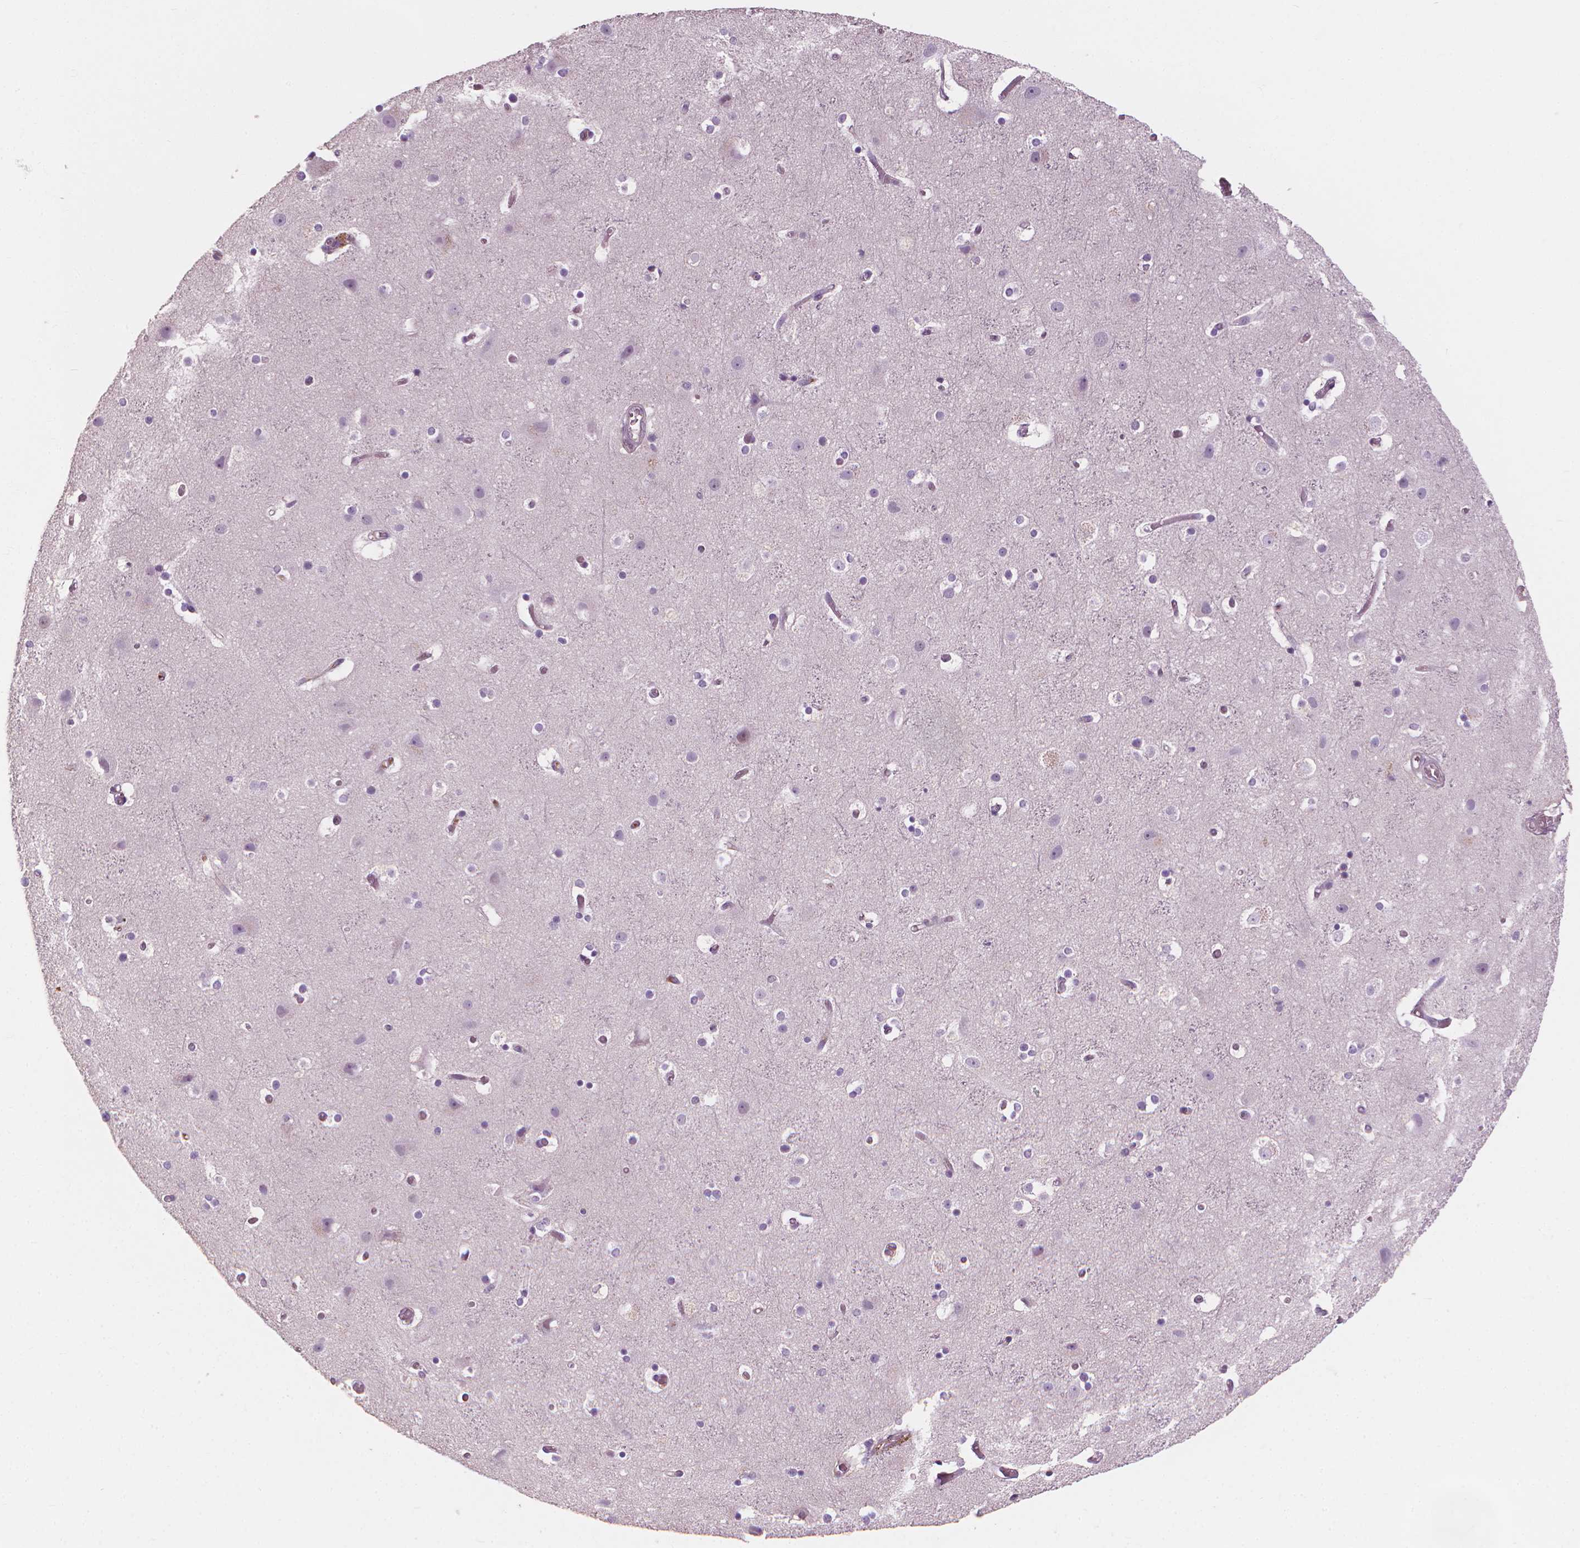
{"staining": {"intensity": "negative", "quantity": "none", "location": "none"}, "tissue": "cerebral cortex", "cell_type": "Endothelial cells", "image_type": "normal", "snomed": [{"axis": "morphology", "description": "Normal tissue, NOS"}, {"axis": "topography", "description": "Cerebral cortex"}], "caption": "This is an IHC histopathology image of benign human cerebral cortex. There is no staining in endothelial cells.", "gene": "SAXO2", "patient": {"sex": "female", "age": 52}}